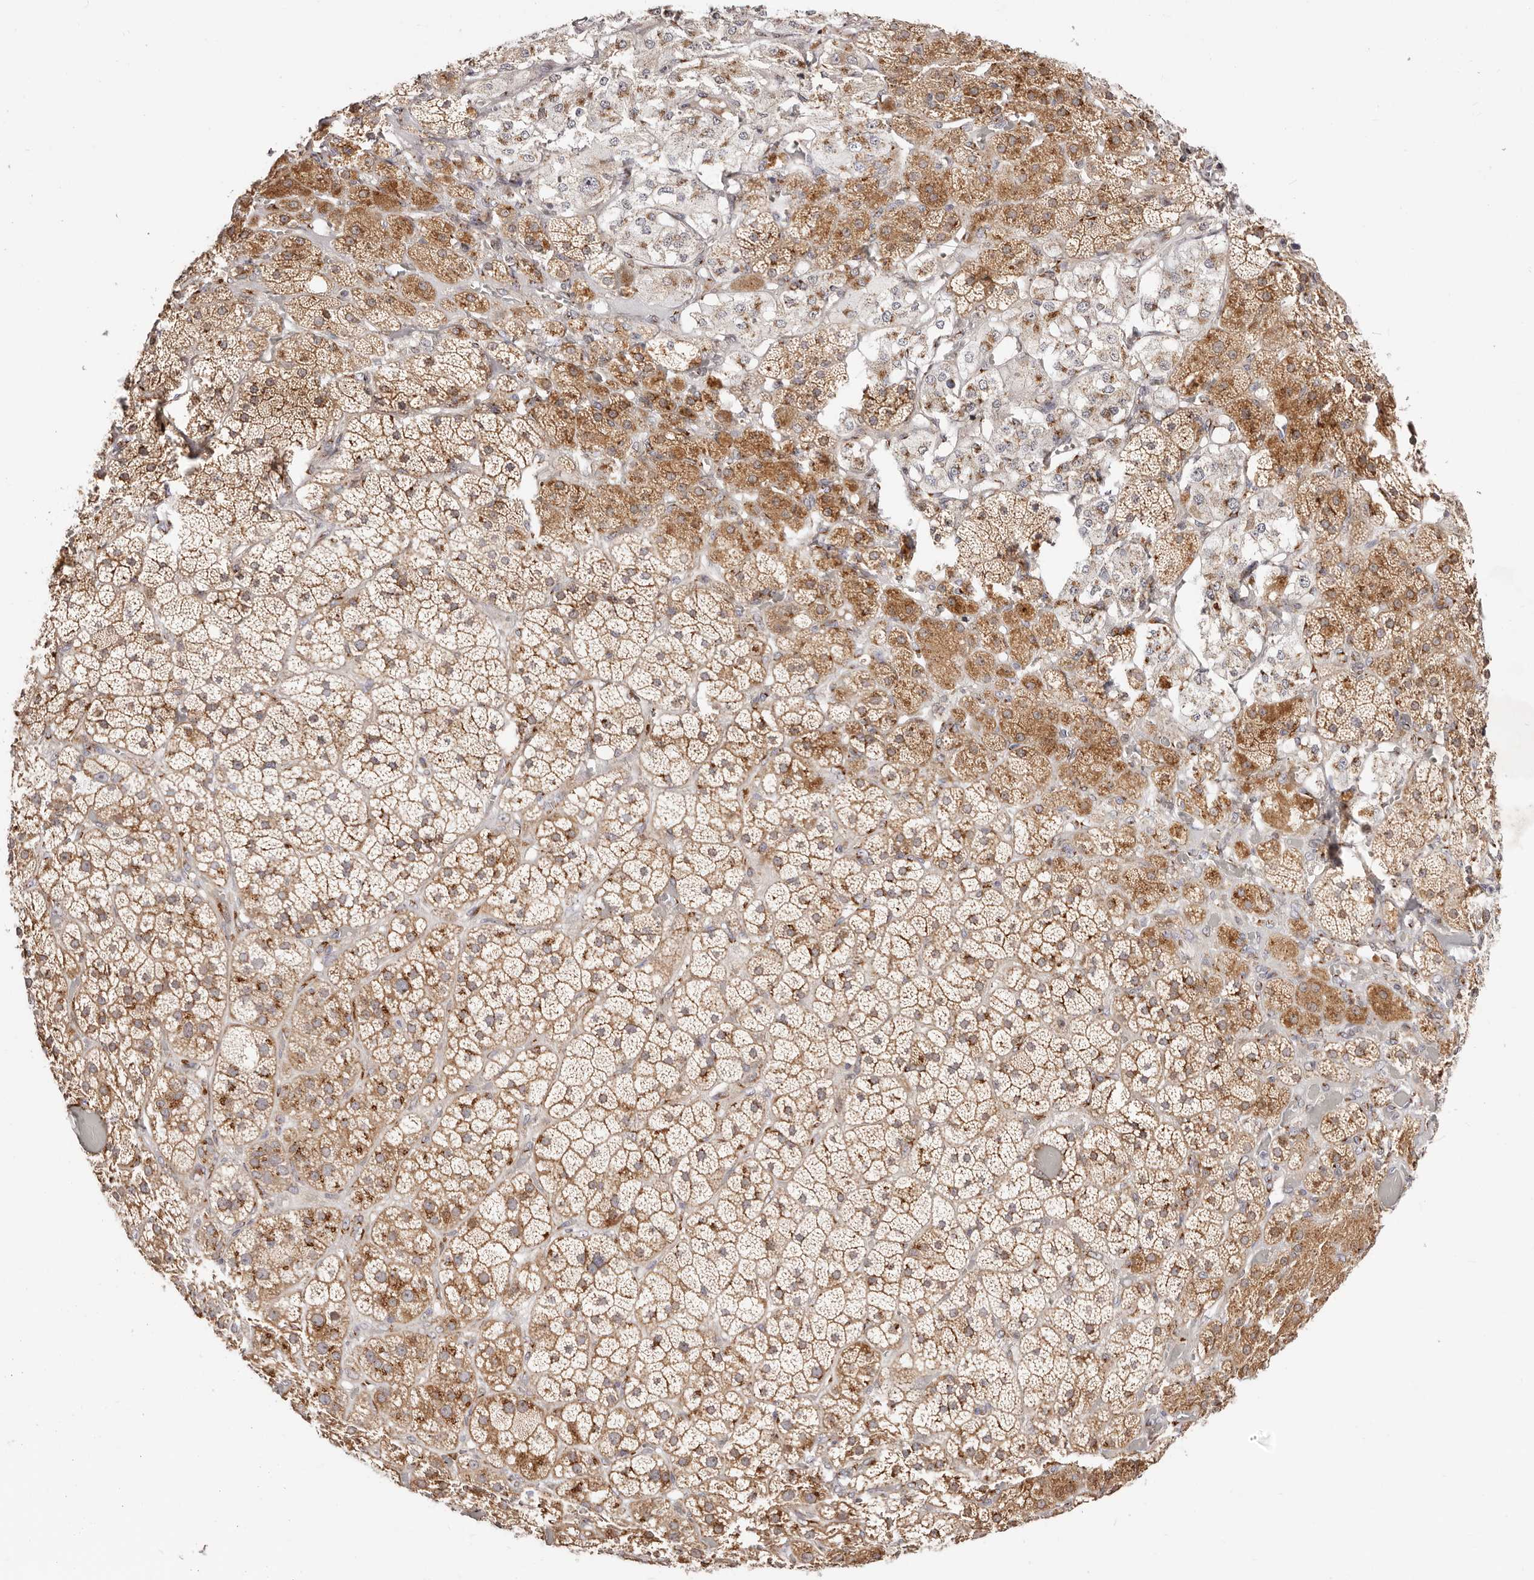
{"staining": {"intensity": "moderate", "quantity": ">75%", "location": "cytoplasmic/membranous"}, "tissue": "adrenal gland", "cell_type": "Glandular cells", "image_type": "normal", "snomed": [{"axis": "morphology", "description": "Normal tissue, NOS"}, {"axis": "topography", "description": "Adrenal gland"}], "caption": "Brown immunohistochemical staining in unremarkable adrenal gland demonstrates moderate cytoplasmic/membranous expression in approximately >75% of glandular cells. The staining is performed using DAB (3,3'-diaminobenzidine) brown chromogen to label protein expression. The nuclei are counter-stained blue using hematoxylin.", "gene": "MAPK6", "patient": {"sex": "male", "age": 57}}